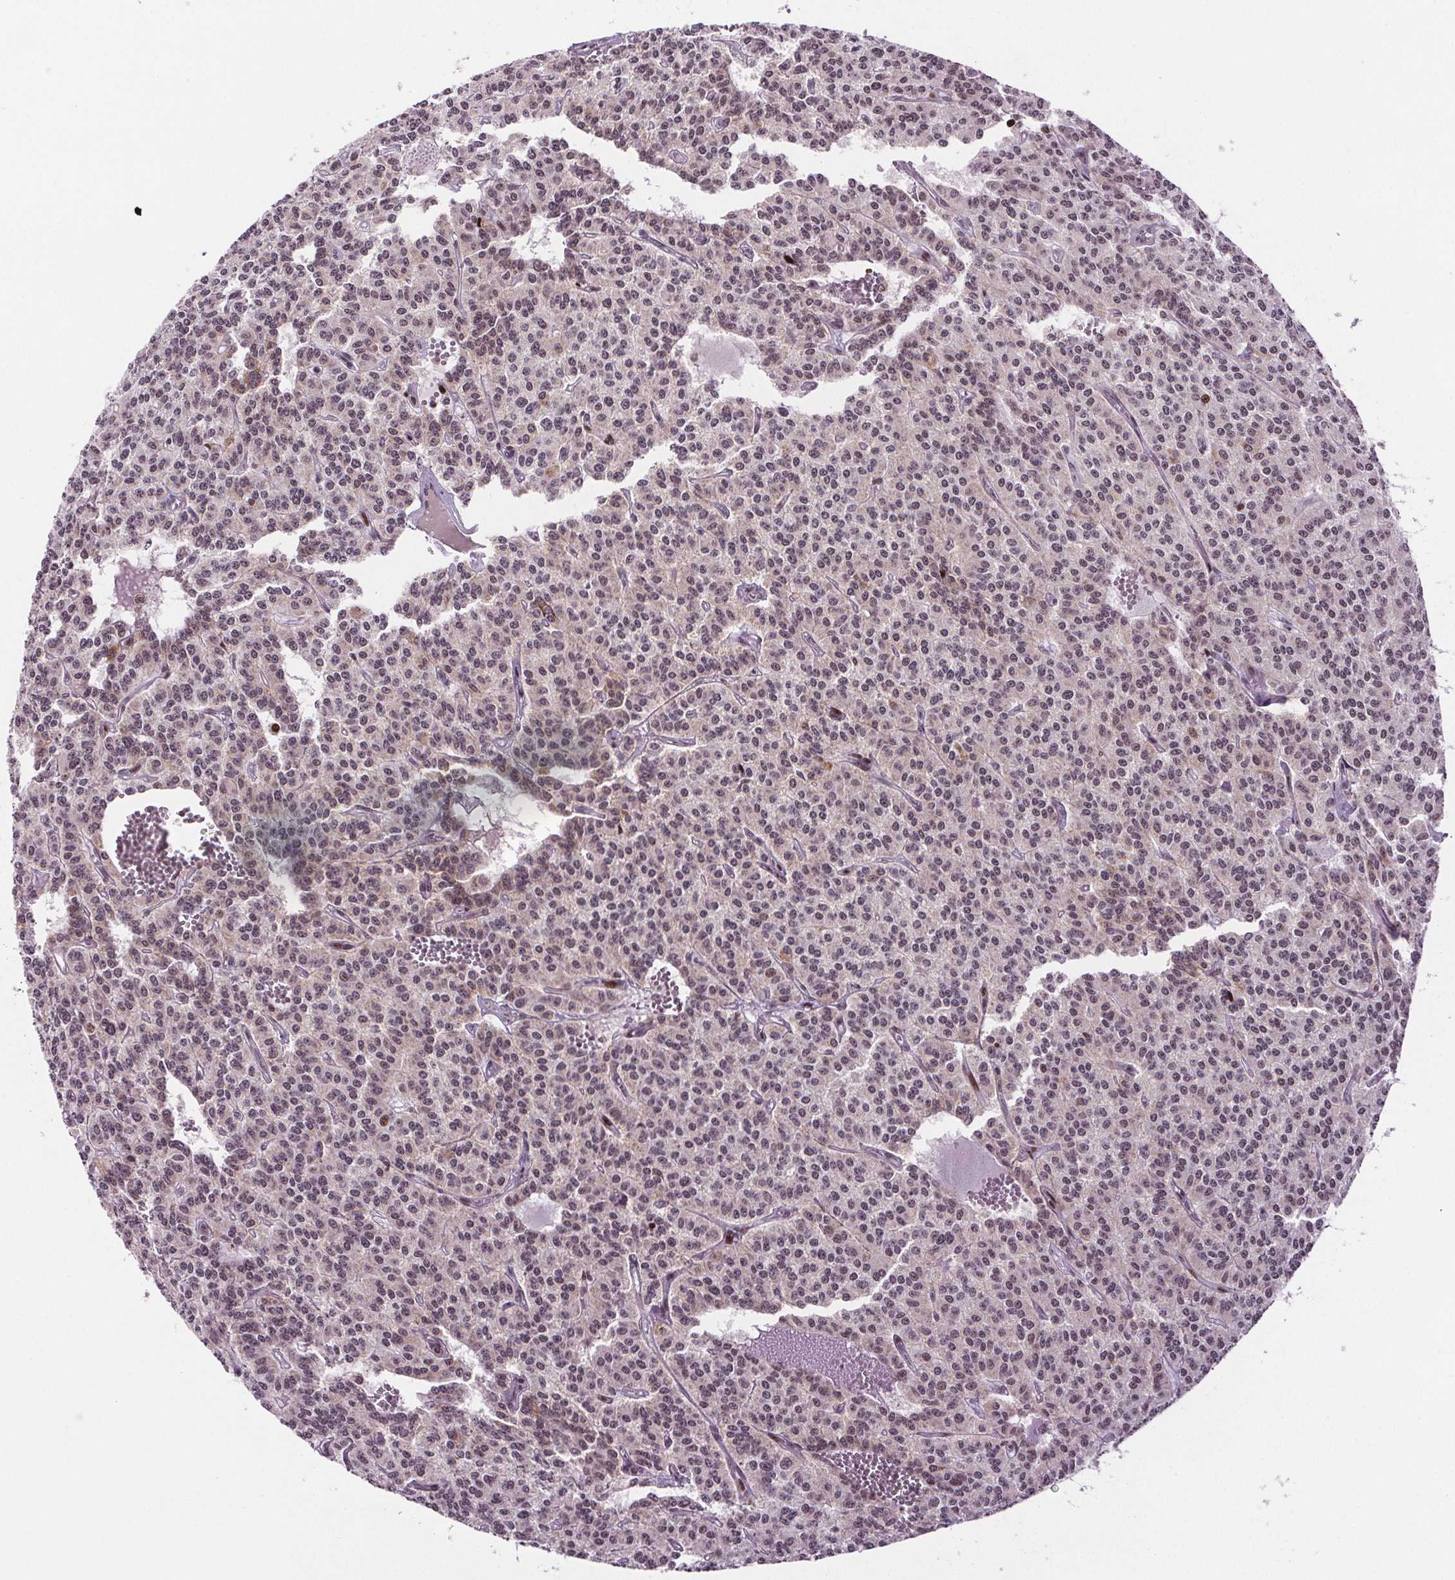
{"staining": {"intensity": "weak", "quantity": "<25%", "location": "cytoplasmic/membranous,nuclear"}, "tissue": "carcinoid", "cell_type": "Tumor cells", "image_type": "cancer", "snomed": [{"axis": "morphology", "description": "Carcinoid, malignant, NOS"}, {"axis": "topography", "description": "Lung"}], "caption": "Protein analysis of carcinoid demonstrates no significant expression in tumor cells.", "gene": "SNRNP35", "patient": {"sex": "female", "age": 71}}